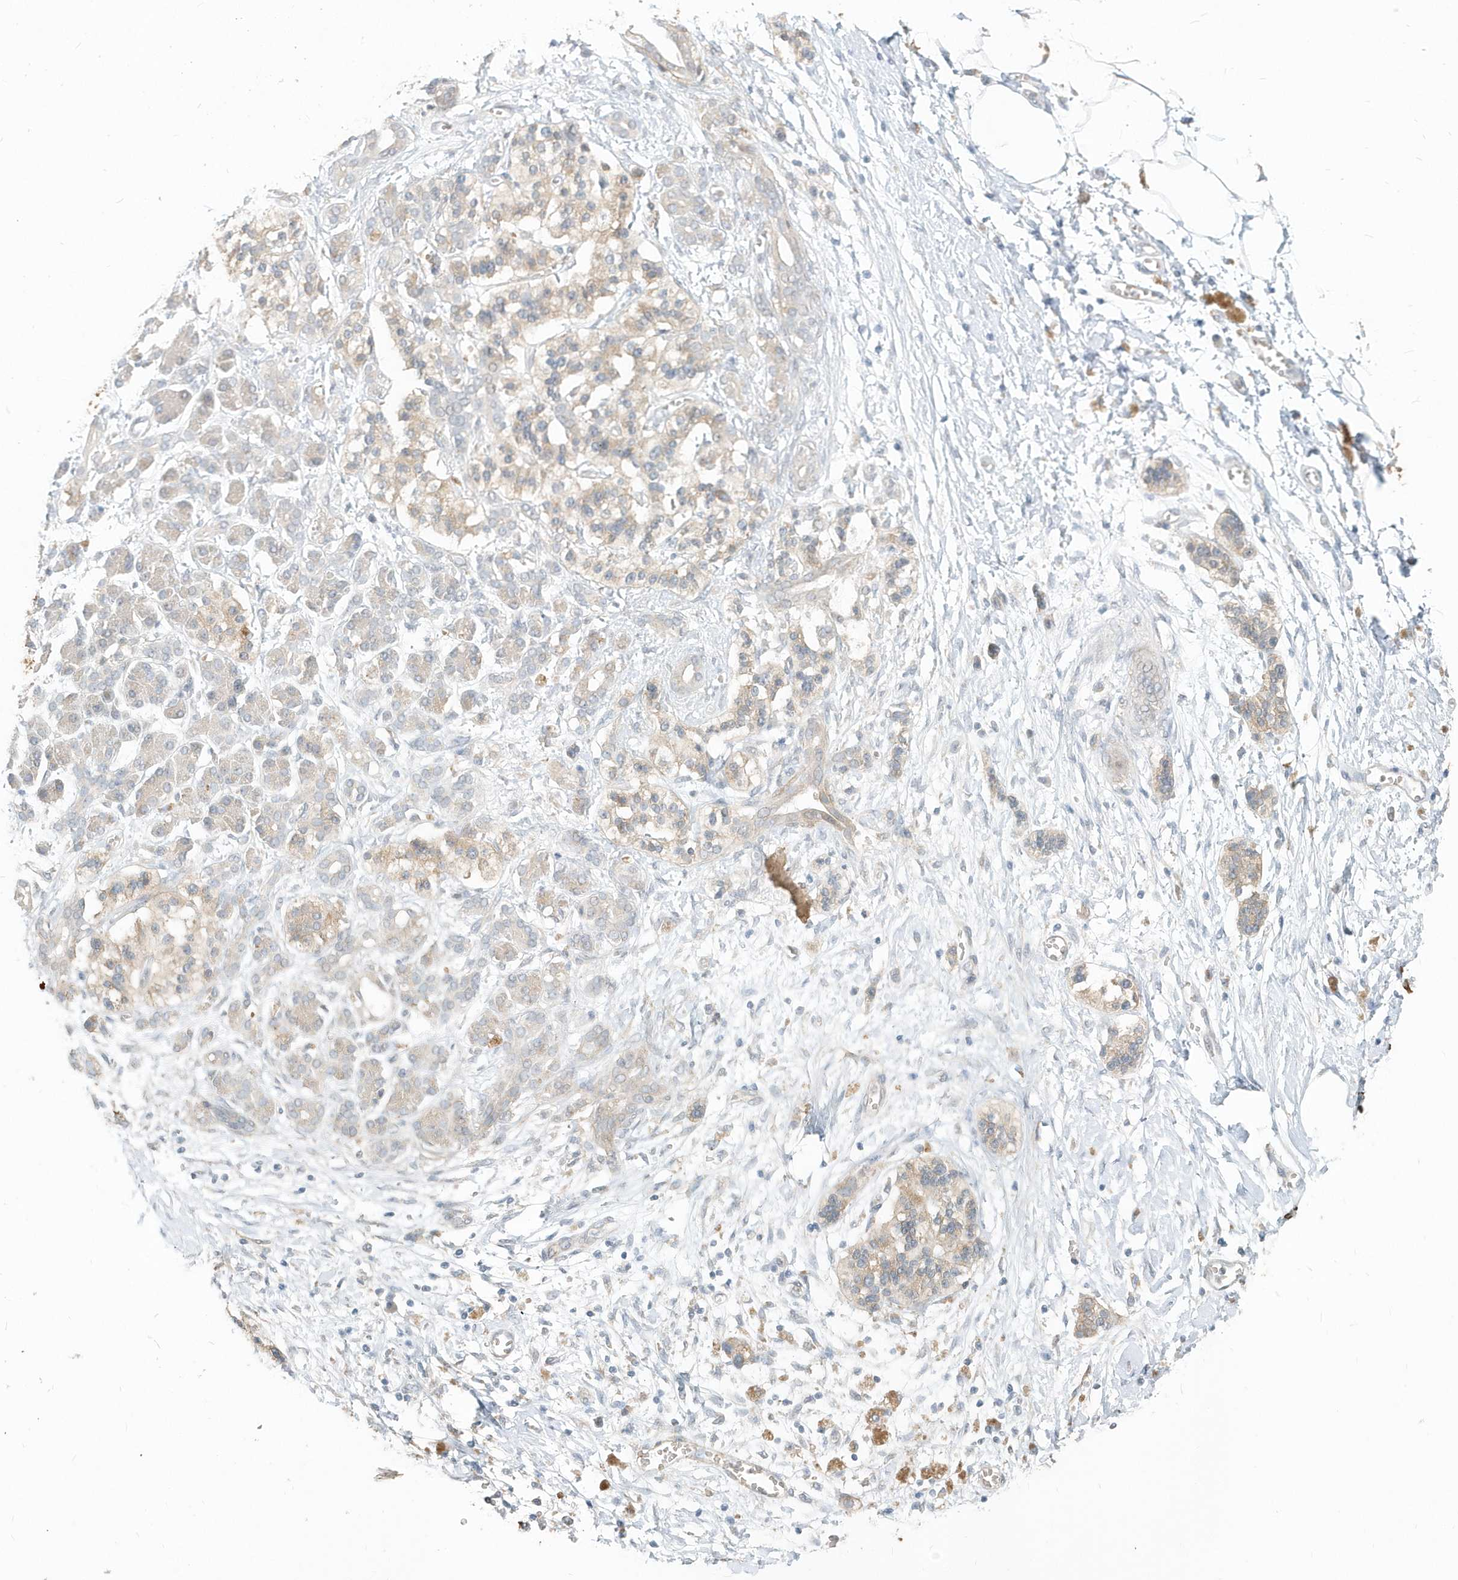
{"staining": {"intensity": "negative", "quantity": "none", "location": "none"}, "tissue": "soft tissue", "cell_type": "Fibroblasts", "image_type": "normal", "snomed": [{"axis": "morphology", "description": "Normal tissue, NOS"}, {"axis": "morphology", "description": "Adenocarcinoma, NOS"}, {"axis": "topography", "description": "Pancreas"}, {"axis": "topography", "description": "Peripheral nerve tissue"}], "caption": "The photomicrograph demonstrates no staining of fibroblasts in unremarkable soft tissue. (Immunohistochemistry (ihc), brightfield microscopy, high magnification).", "gene": "NAPB", "patient": {"sex": "male", "age": 59}}